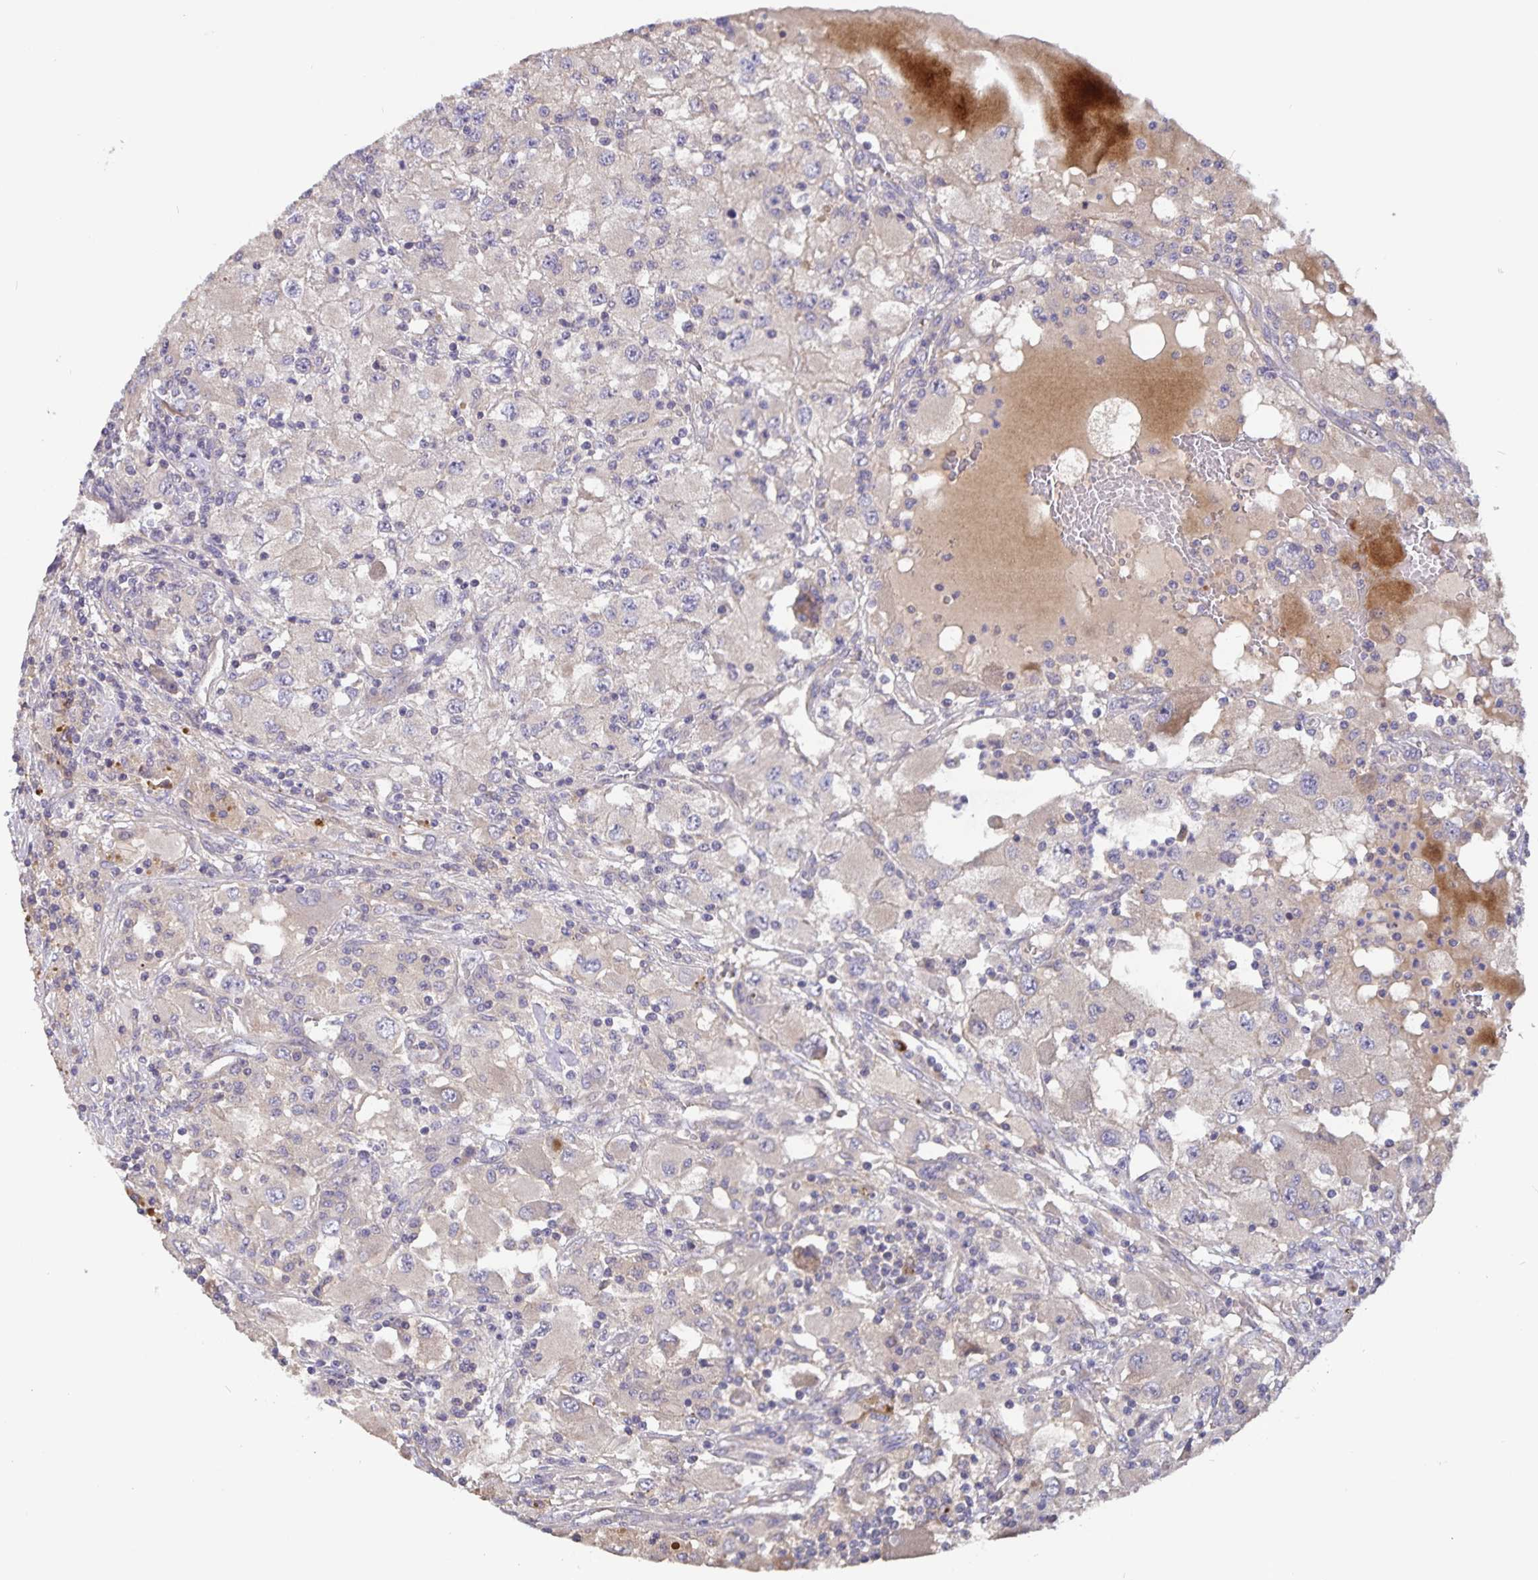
{"staining": {"intensity": "negative", "quantity": "none", "location": "none"}, "tissue": "renal cancer", "cell_type": "Tumor cells", "image_type": "cancer", "snomed": [{"axis": "morphology", "description": "Adenocarcinoma, NOS"}, {"axis": "topography", "description": "Kidney"}], "caption": "DAB (3,3'-diaminobenzidine) immunohistochemical staining of human adenocarcinoma (renal) shows no significant expression in tumor cells.", "gene": "FBXL16", "patient": {"sex": "female", "age": 67}}